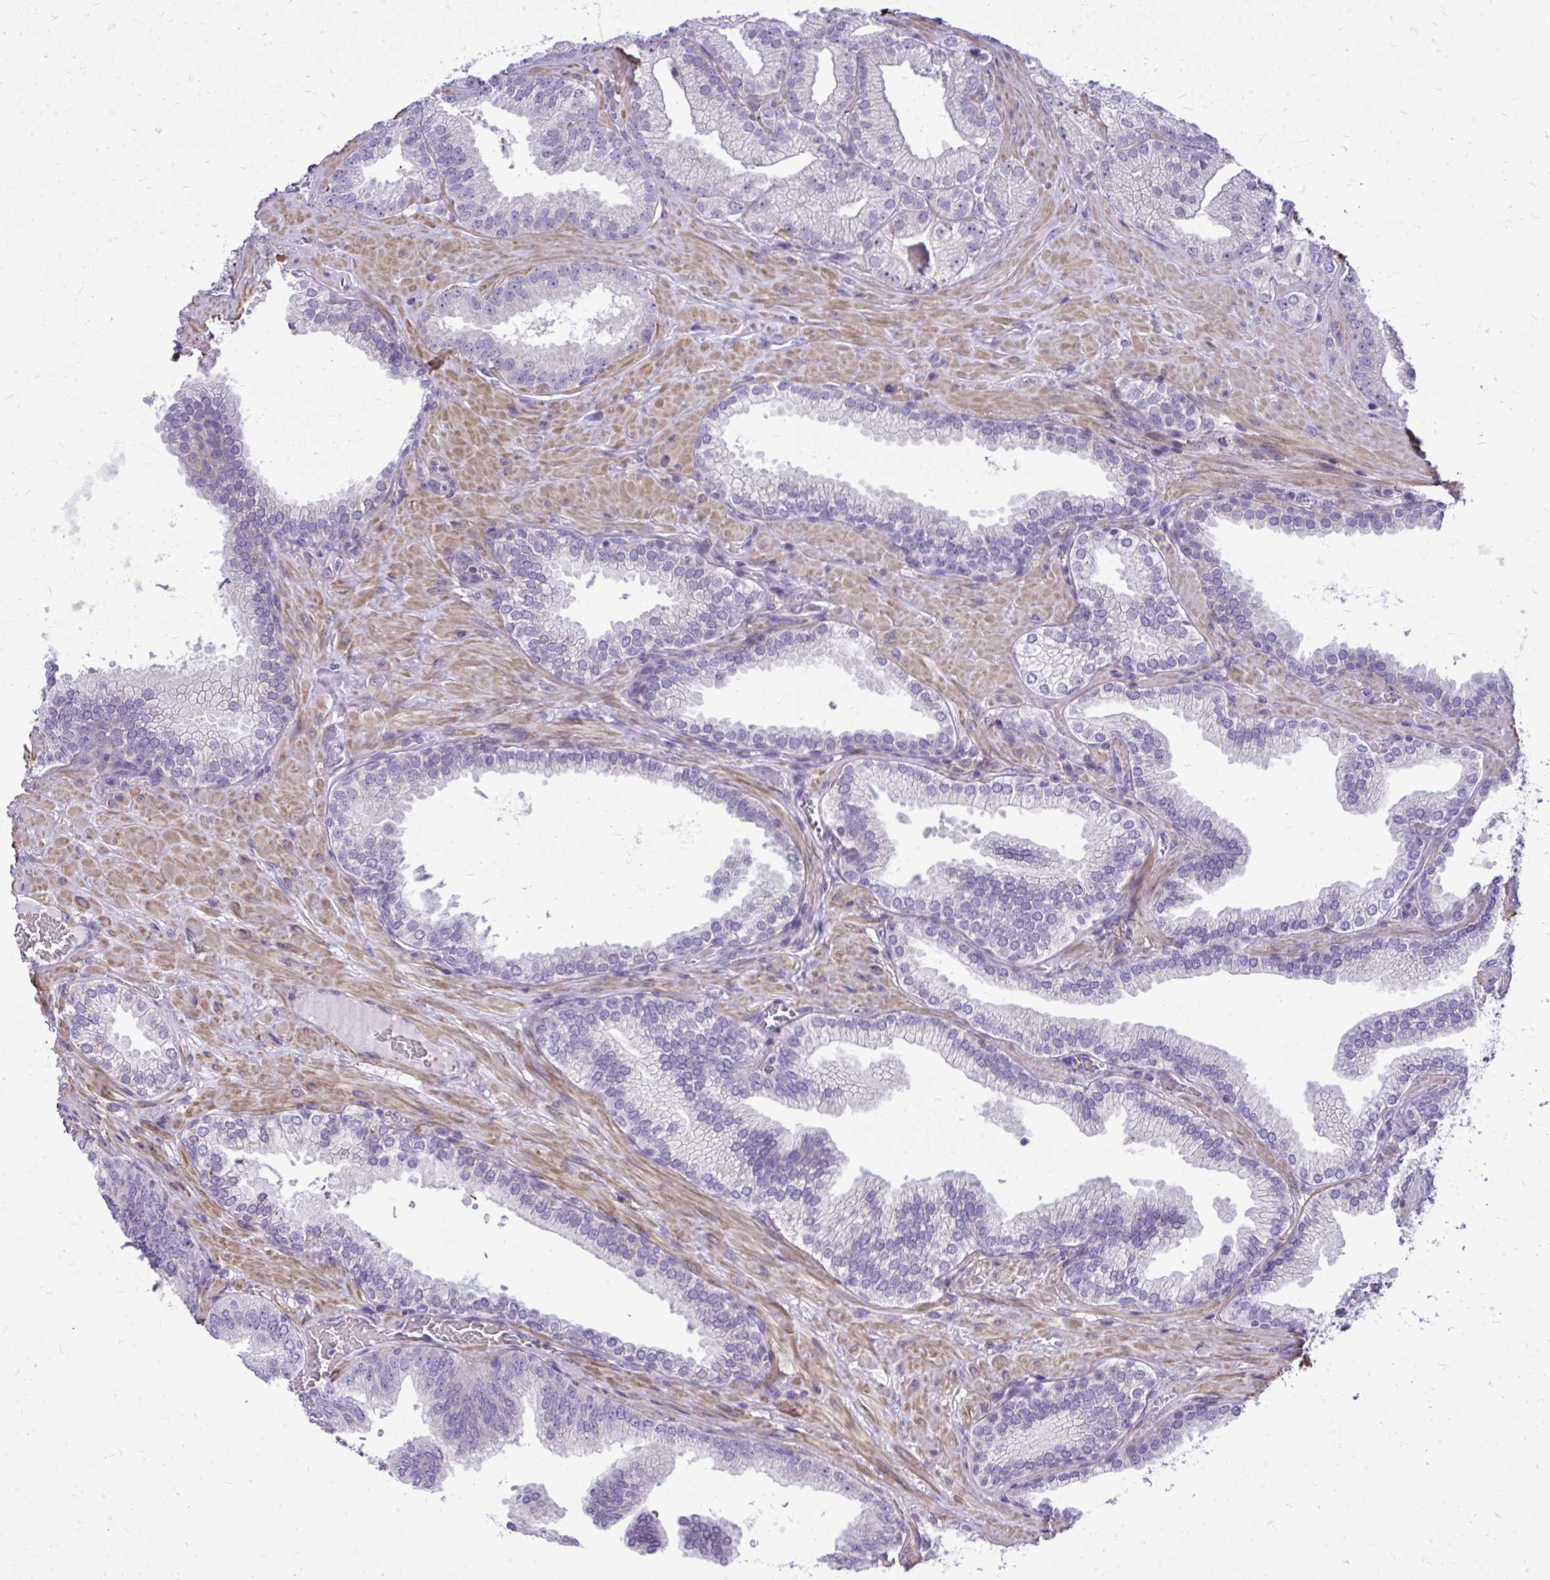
{"staining": {"intensity": "negative", "quantity": "none", "location": "none"}, "tissue": "prostate cancer", "cell_type": "Tumor cells", "image_type": "cancer", "snomed": [{"axis": "morphology", "description": "Adenocarcinoma, High grade"}, {"axis": "topography", "description": "Prostate"}], "caption": "Tumor cells are negative for brown protein staining in prostate high-grade adenocarcinoma.", "gene": "GRK4", "patient": {"sex": "male", "age": 68}}